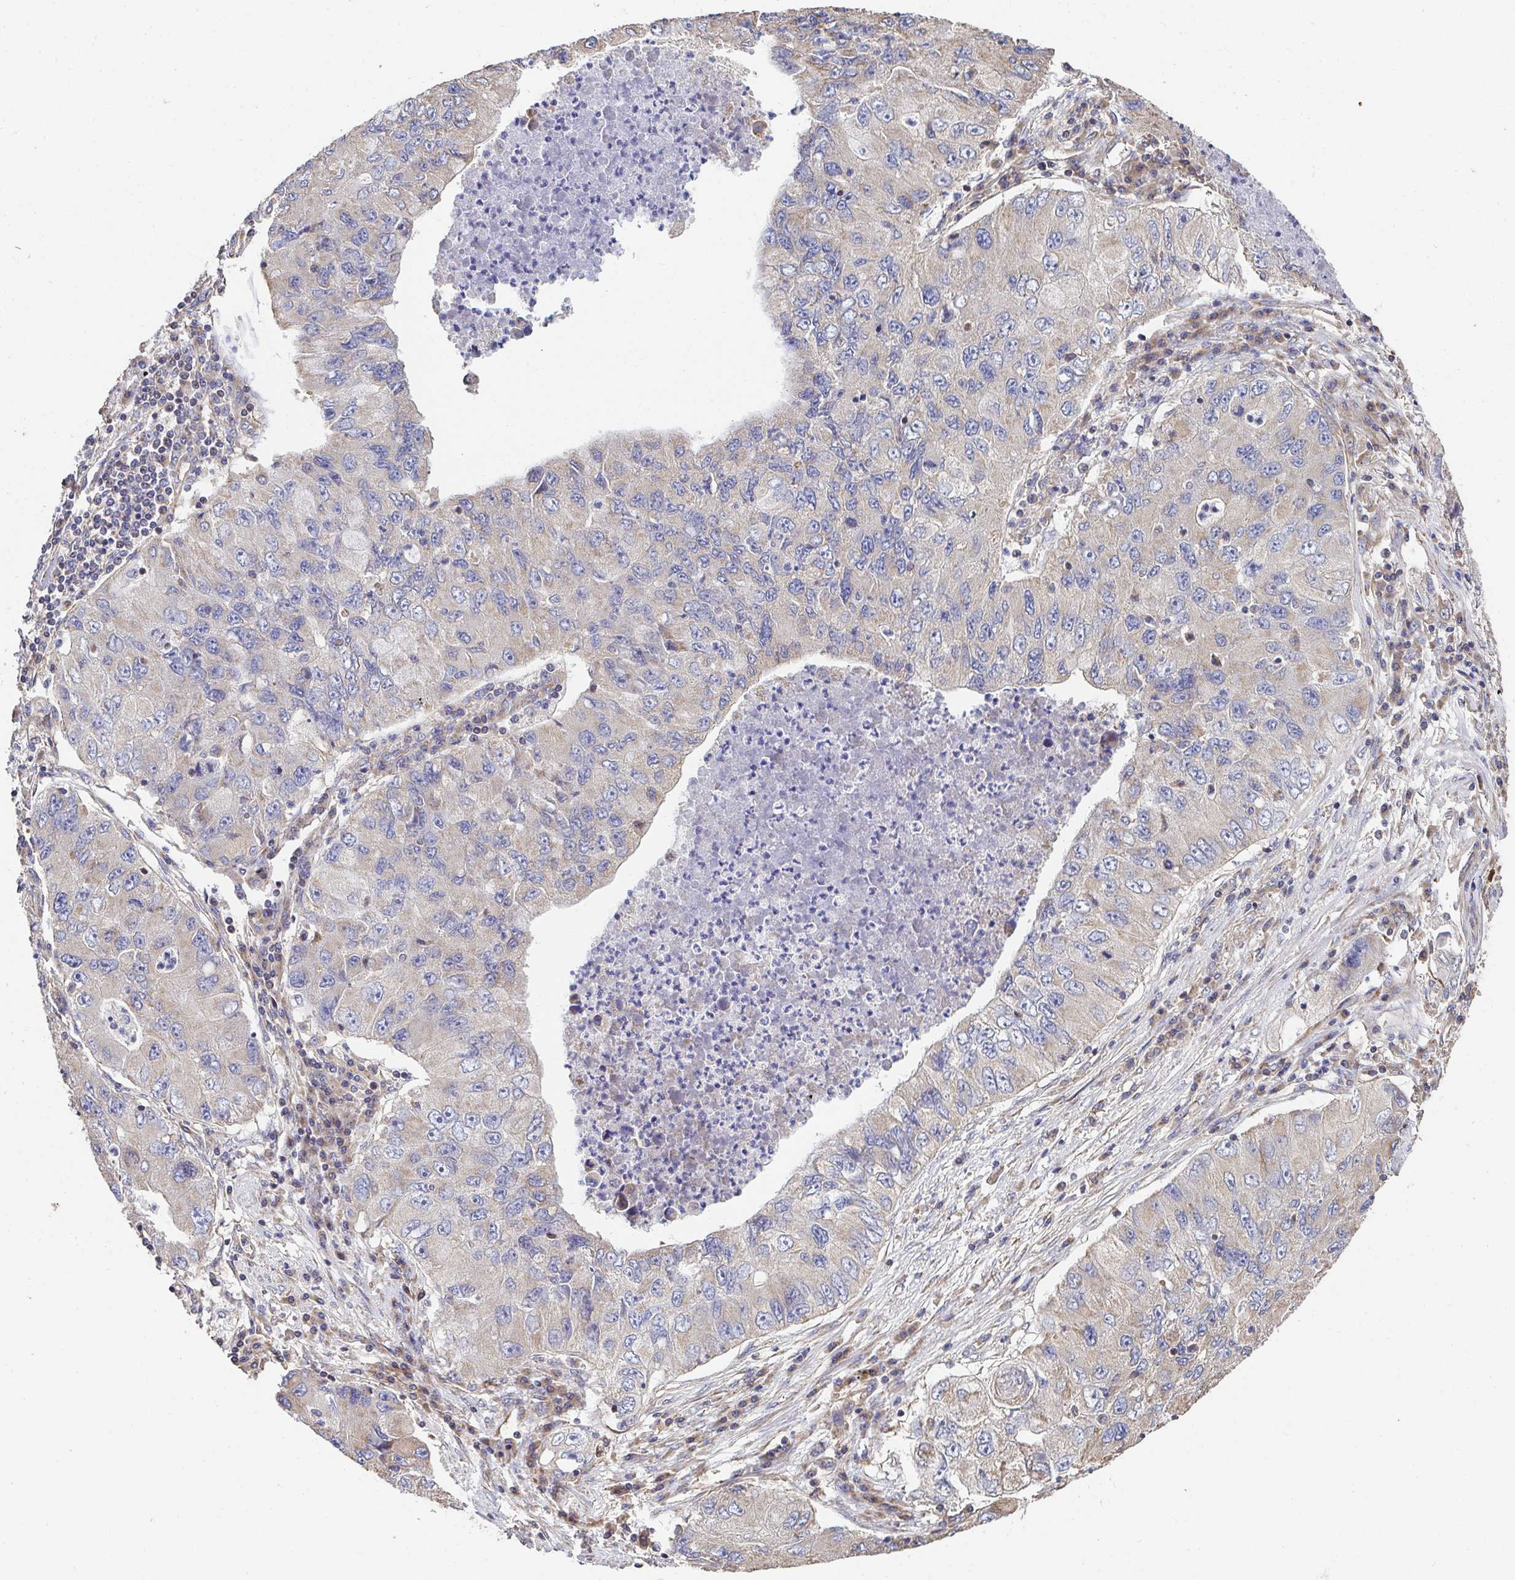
{"staining": {"intensity": "negative", "quantity": "none", "location": "none"}, "tissue": "lung cancer", "cell_type": "Tumor cells", "image_type": "cancer", "snomed": [{"axis": "morphology", "description": "Adenocarcinoma, NOS"}, {"axis": "morphology", "description": "Adenocarcinoma, metastatic, NOS"}, {"axis": "topography", "description": "Lymph node"}, {"axis": "topography", "description": "Lung"}], "caption": "Immunohistochemistry (IHC) micrograph of neoplastic tissue: human metastatic adenocarcinoma (lung) stained with DAB (3,3'-diaminobenzidine) displays no significant protein positivity in tumor cells. (Immunohistochemistry (IHC), brightfield microscopy, high magnification).", "gene": "APBB1", "patient": {"sex": "female", "age": 54}}